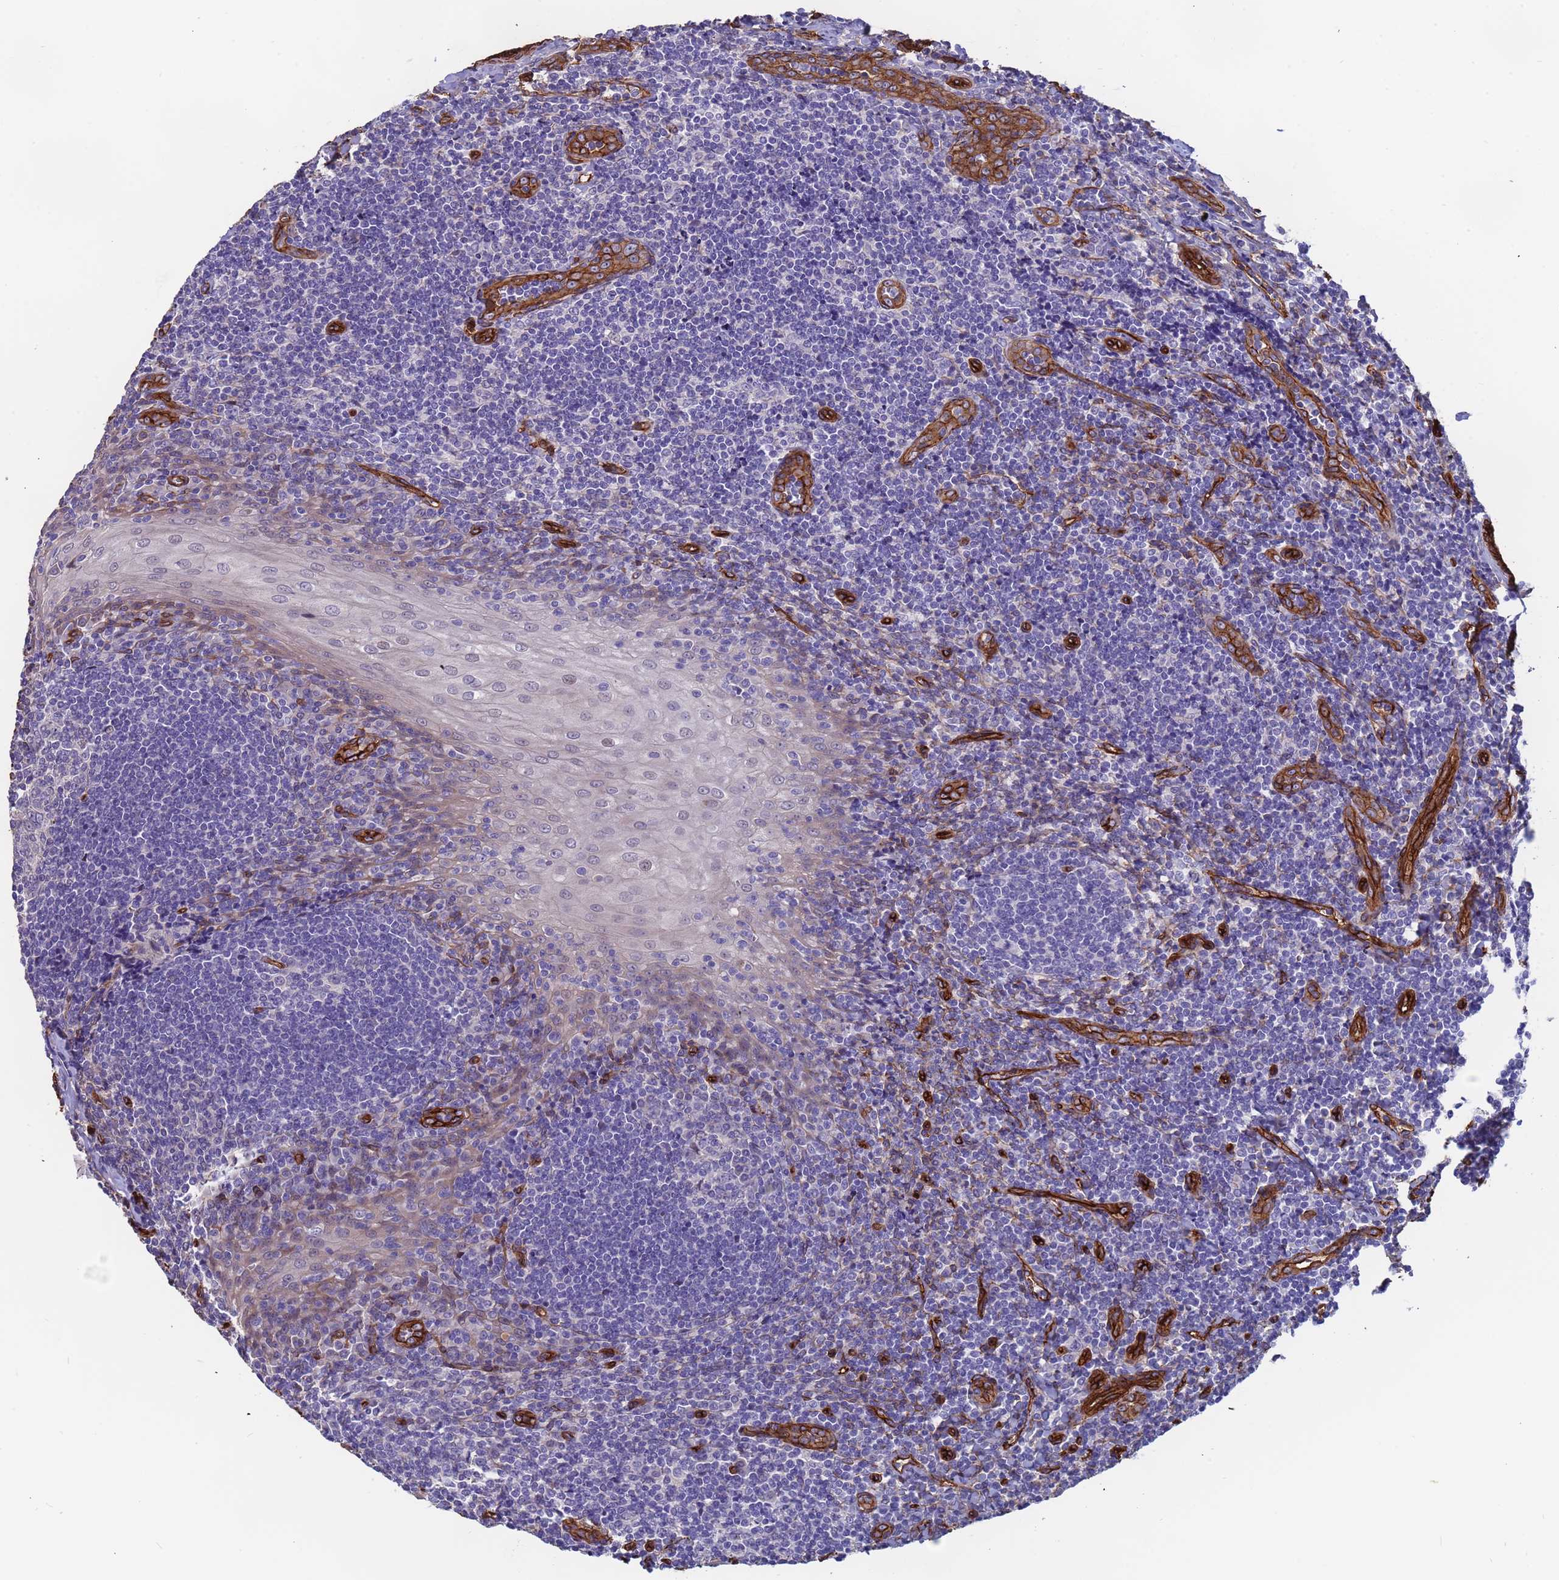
{"staining": {"intensity": "negative", "quantity": "none", "location": "none"}, "tissue": "tonsil", "cell_type": "Germinal center cells", "image_type": "normal", "snomed": [{"axis": "morphology", "description": "Normal tissue, NOS"}, {"axis": "topography", "description": "Tonsil"}], "caption": "An image of tonsil stained for a protein shows no brown staining in germinal center cells. (Immunohistochemistry (ihc), brightfield microscopy, high magnification).", "gene": "EHD2", "patient": {"sex": "male", "age": 27}}